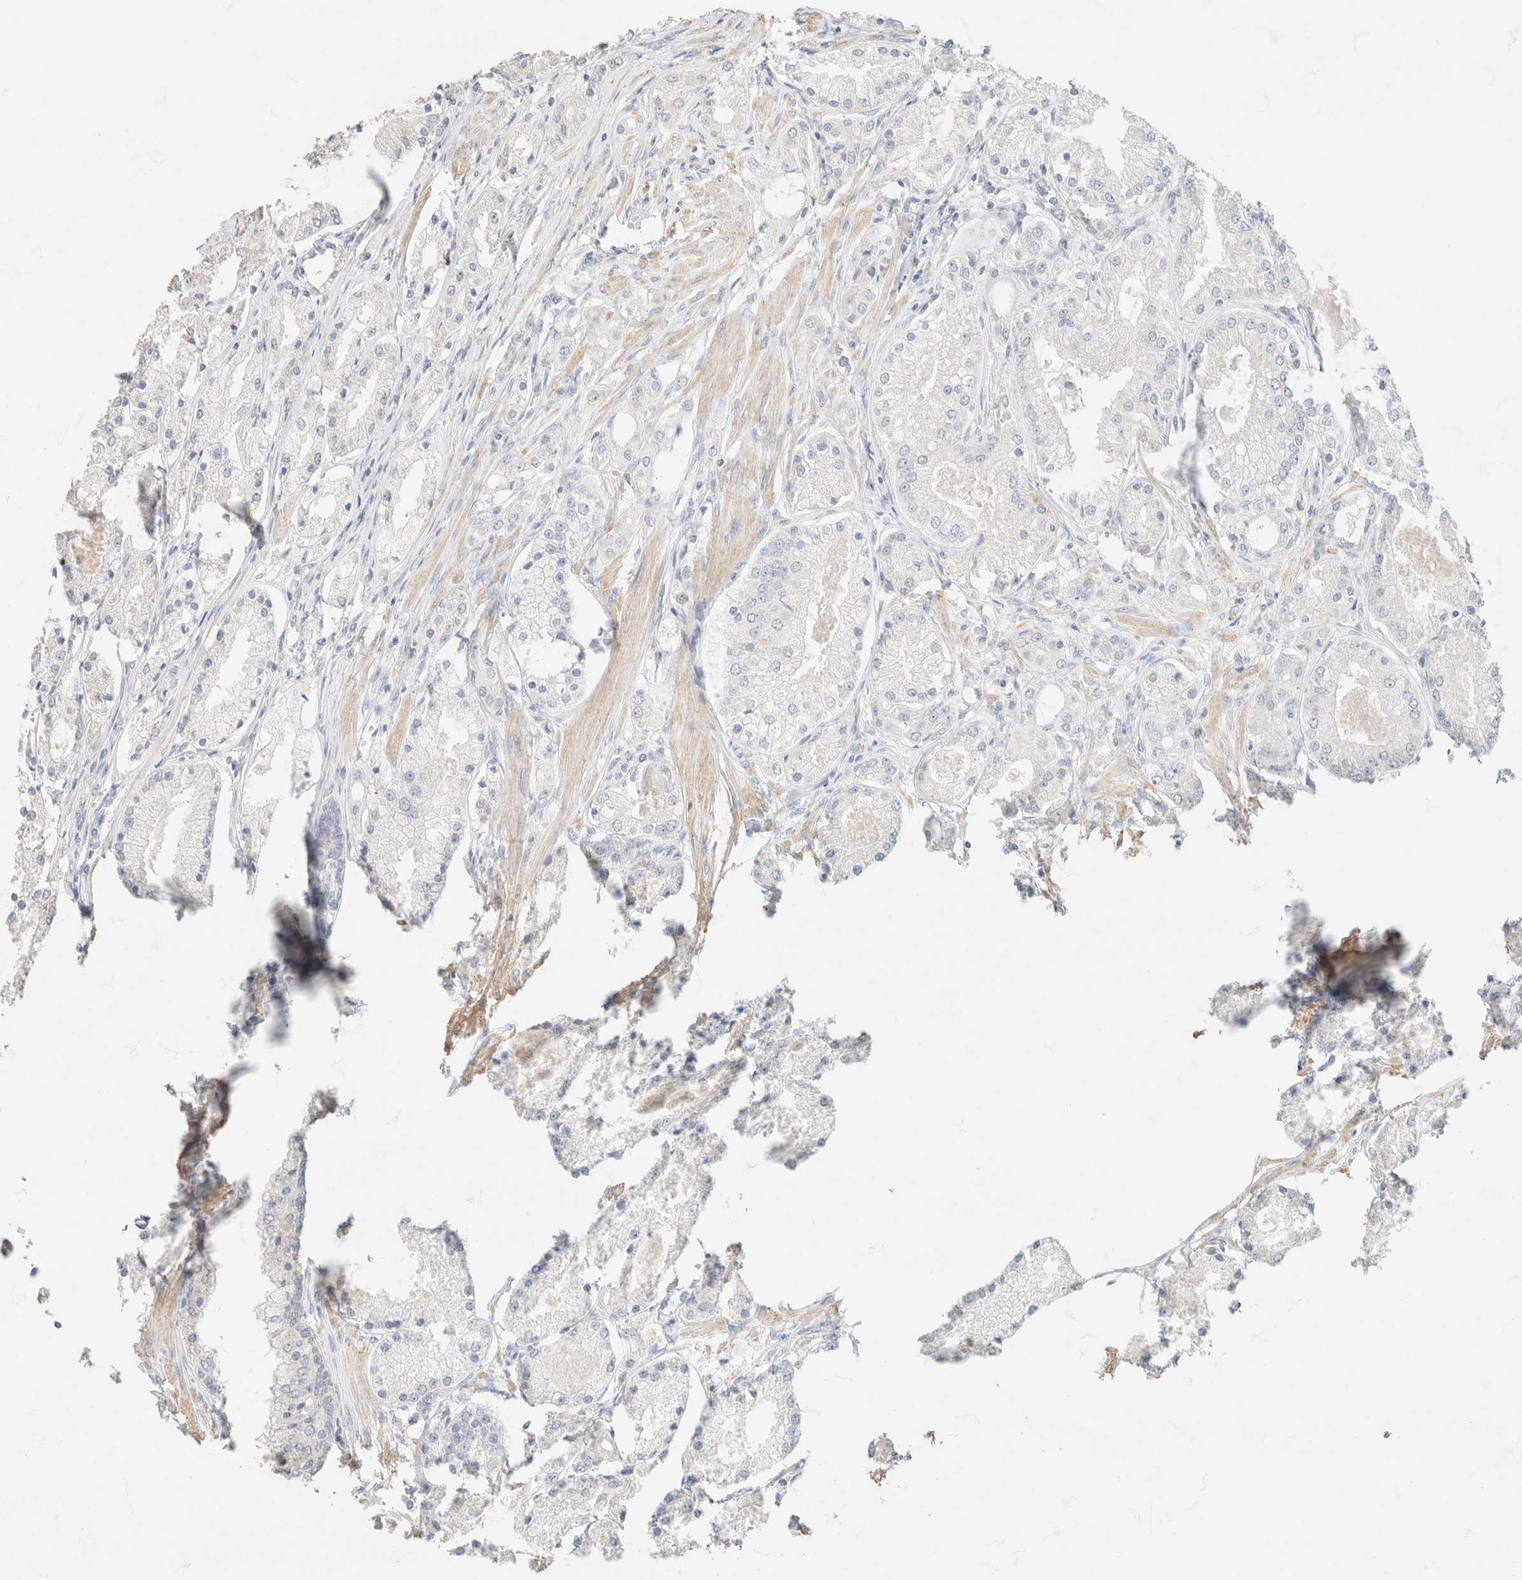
{"staining": {"intensity": "negative", "quantity": "none", "location": "none"}, "tissue": "prostate cancer", "cell_type": "Tumor cells", "image_type": "cancer", "snomed": [{"axis": "morphology", "description": "Adenocarcinoma, High grade"}, {"axis": "topography", "description": "Prostate"}], "caption": "Immunohistochemistry of prostate cancer demonstrates no positivity in tumor cells.", "gene": "CA12", "patient": {"sex": "male", "age": 66}}